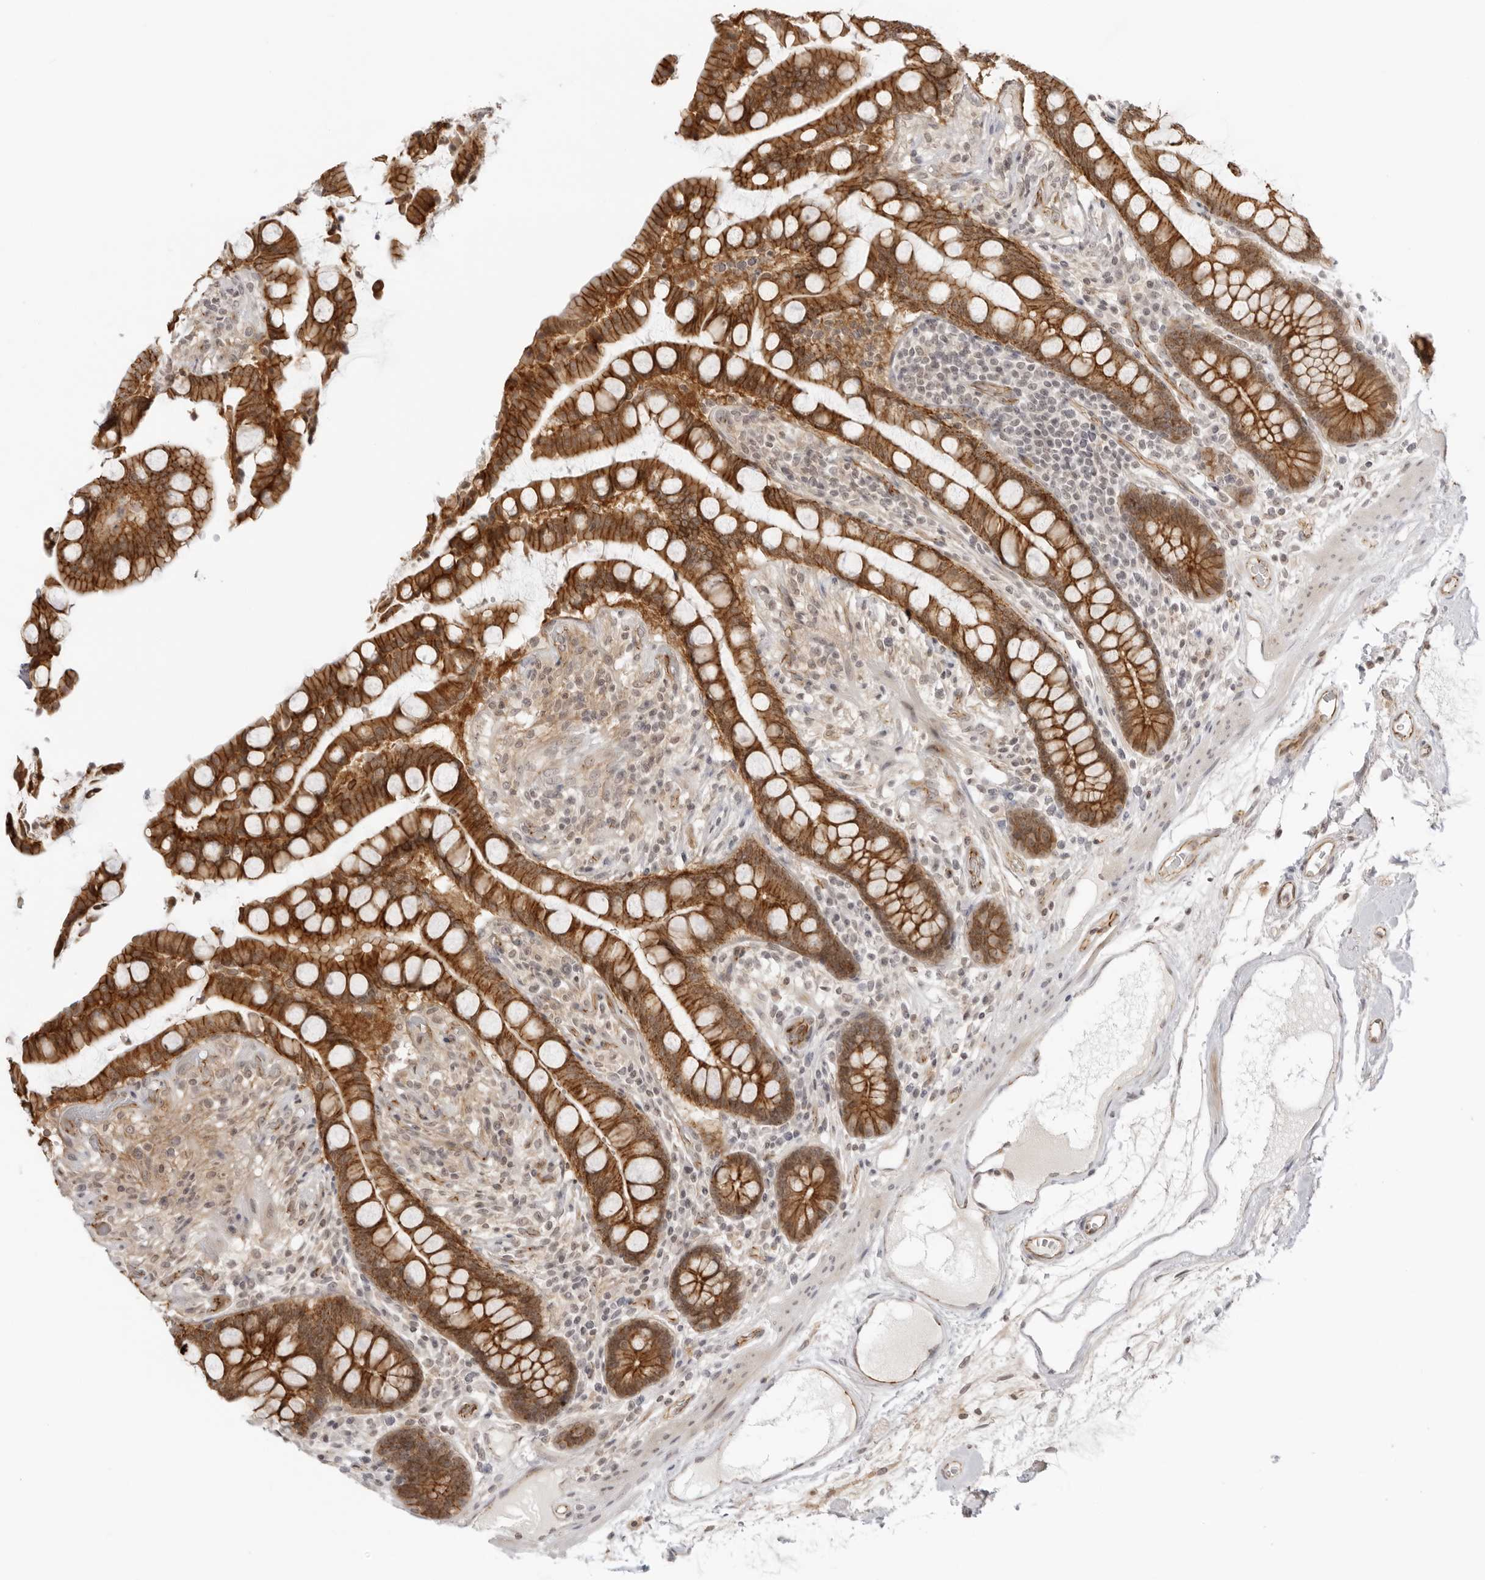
{"staining": {"intensity": "strong", "quantity": "25%-75%", "location": "cytoplasmic/membranous"}, "tissue": "colon", "cell_type": "Endothelial cells", "image_type": "normal", "snomed": [{"axis": "morphology", "description": "Normal tissue, NOS"}, {"axis": "topography", "description": "Colon"}], "caption": "Benign colon reveals strong cytoplasmic/membranous positivity in about 25%-75% of endothelial cells, visualized by immunohistochemistry.", "gene": "TRAPPC3", "patient": {"sex": "male", "age": 73}}